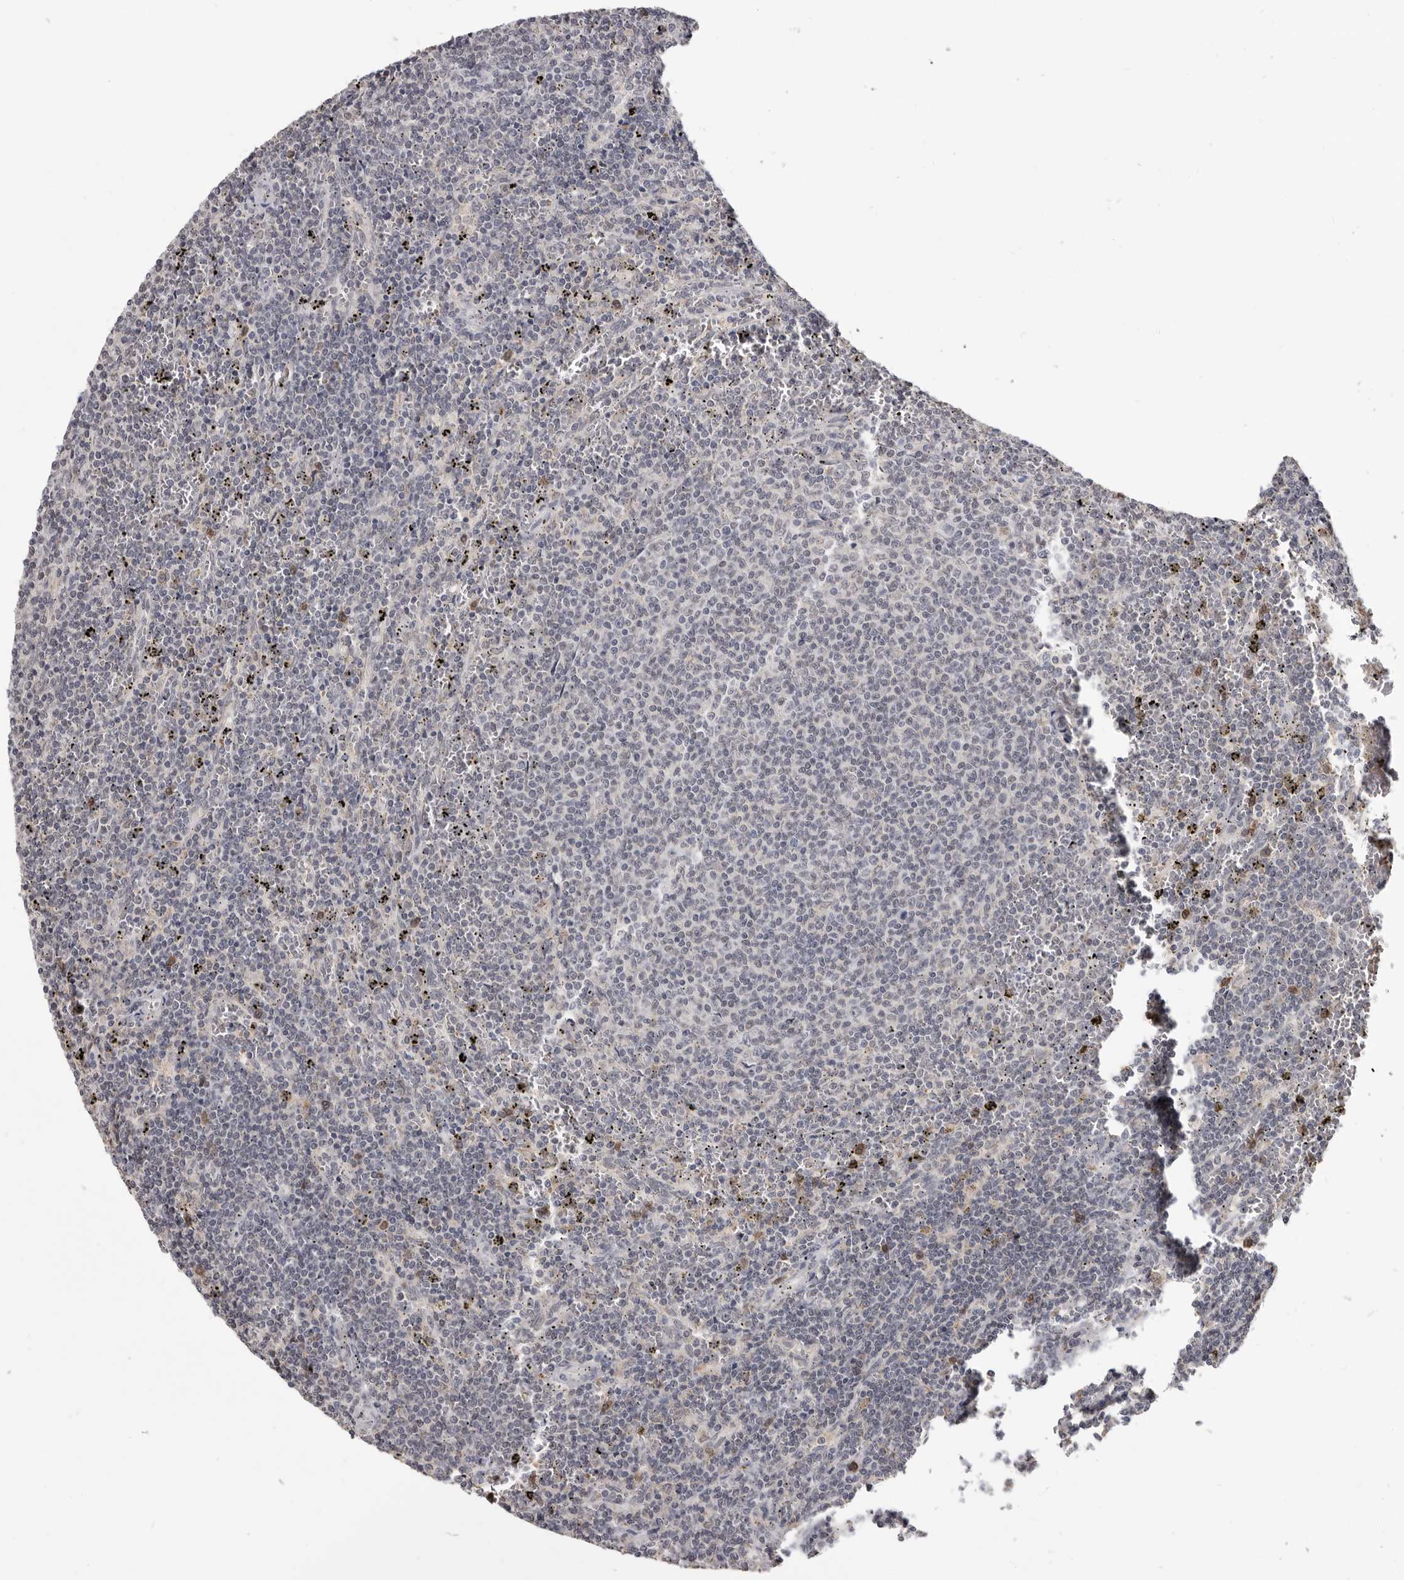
{"staining": {"intensity": "negative", "quantity": "none", "location": "none"}, "tissue": "lymphoma", "cell_type": "Tumor cells", "image_type": "cancer", "snomed": [{"axis": "morphology", "description": "Malignant lymphoma, non-Hodgkin's type, Low grade"}, {"axis": "topography", "description": "Spleen"}], "caption": "Low-grade malignant lymphoma, non-Hodgkin's type was stained to show a protein in brown. There is no significant staining in tumor cells.", "gene": "CGN", "patient": {"sex": "female", "age": 50}}